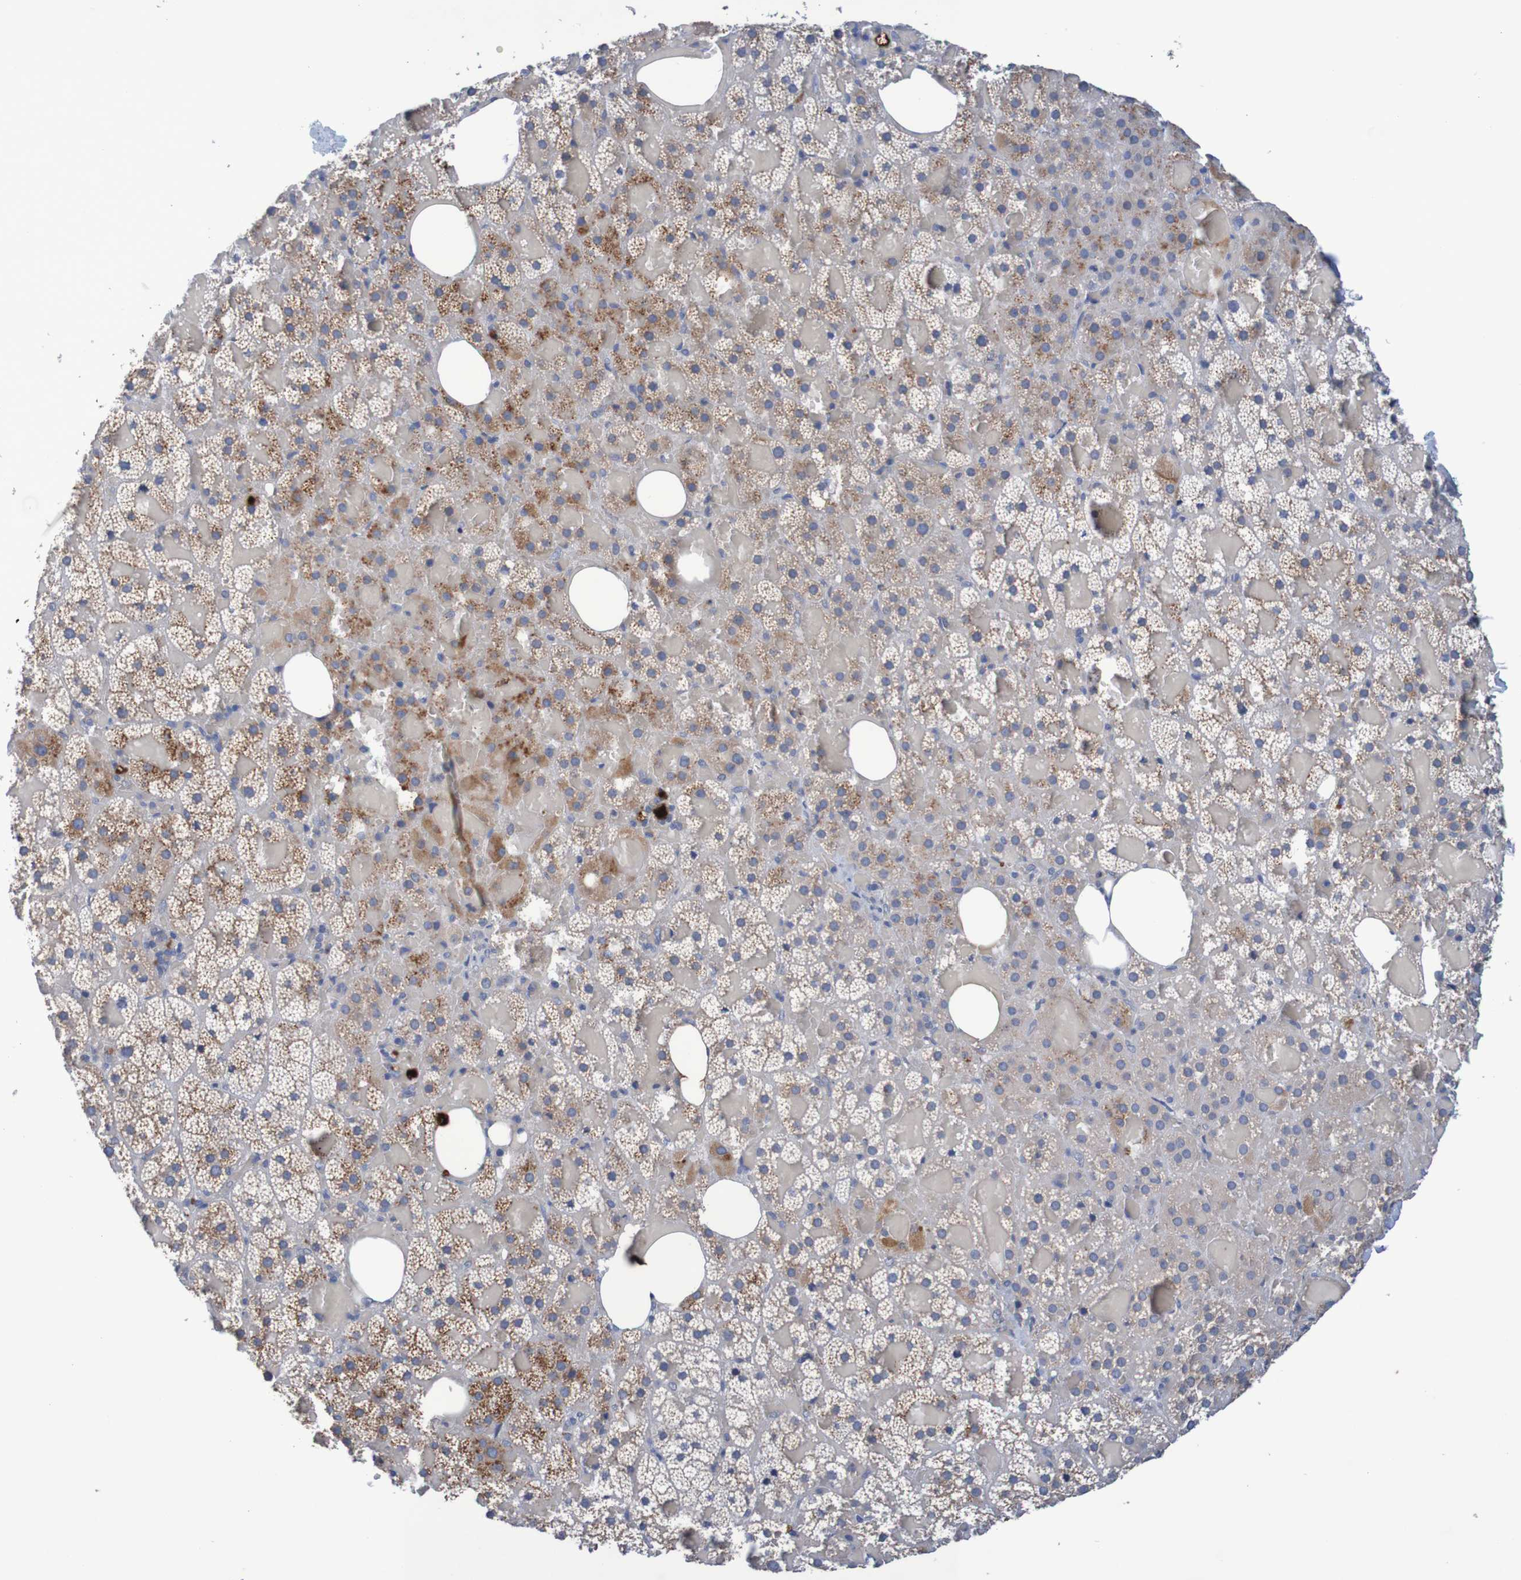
{"staining": {"intensity": "strong", "quantity": "<25%", "location": "cytoplasmic/membranous"}, "tissue": "adrenal gland", "cell_type": "Glandular cells", "image_type": "normal", "snomed": [{"axis": "morphology", "description": "Normal tissue, NOS"}, {"axis": "topography", "description": "Adrenal gland"}], "caption": "Adrenal gland was stained to show a protein in brown. There is medium levels of strong cytoplasmic/membranous positivity in about <25% of glandular cells. (DAB = brown stain, brightfield microscopy at high magnification).", "gene": "LTA", "patient": {"sex": "female", "age": 59}}